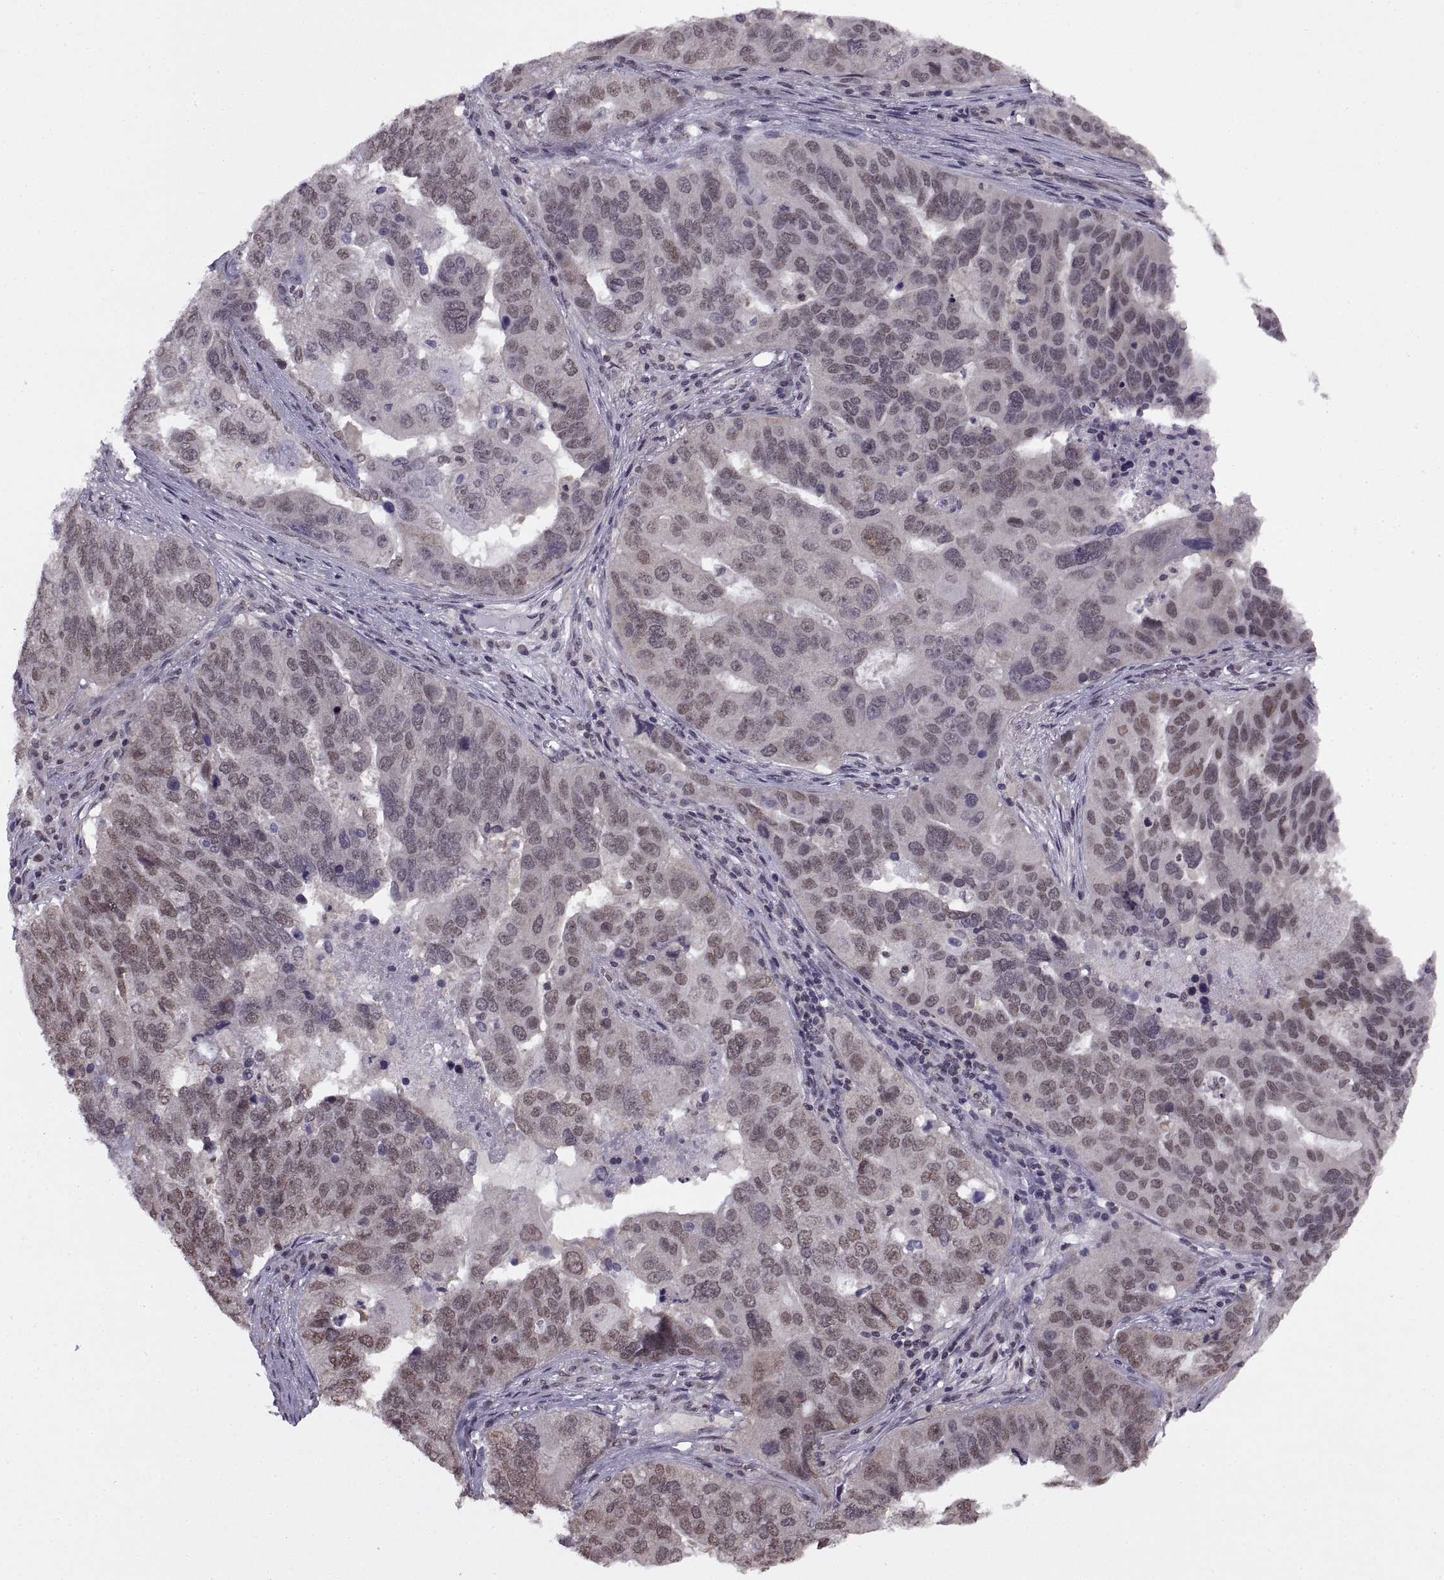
{"staining": {"intensity": "weak", "quantity": "25%-75%", "location": "nuclear"}, "tissue": "ovarian cancer", "cell_type": "Tumor cells", "image_type": "cancer", "snomed": [{"axis": "morphology", "description": "Carcinoma, endometroid"}, {"axis": "topography", "description": "Soft tissue"}, {"axis": "topography", "description": "Ovary"}], "caption": "Human endometroid carcinoma (ovarian) stained with a protein marker shows weak staining in tumor cells.", "gene": "INTS3", "patient": {"sex": "female", "age": 52}}